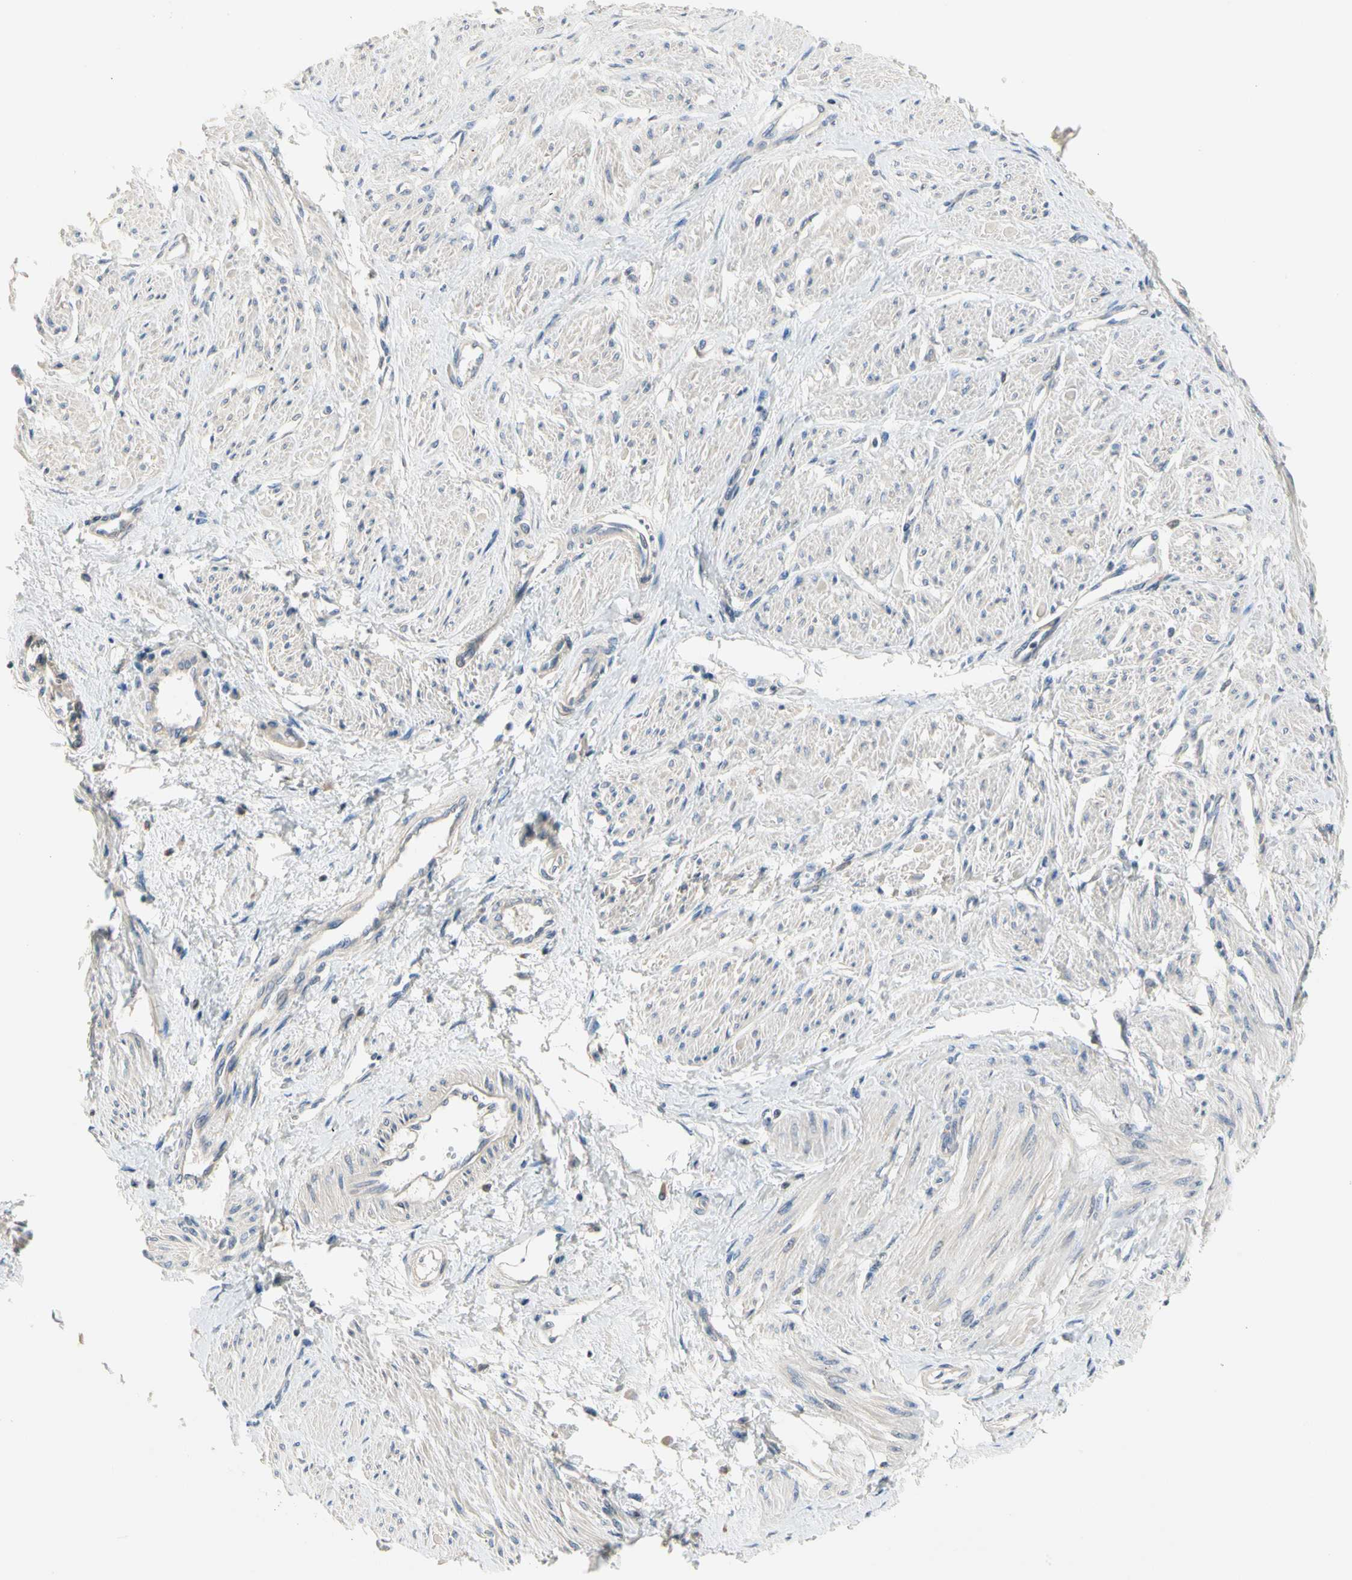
{"staining": {"intensity": "negative", "quantity": "none", "location": "none"}, "tissue": "smooth muscle", "cell_type": "Smooth muscle cells", "image_type": "normal", "snomed": [{"axis": "morphology", "description": "Normal tissue, NOS"}, {"axis": "topography", "description": "Smooth muscle"}, {"axis": "topography", "description": "Uterus"}], "caption": "This is an immunohistochemistry photomicrograph of benign human smooth muscle. There is no expression in smooth muscle cells.", "gene": "GAS6", "patient": {"sex": "female", "age": 39}}